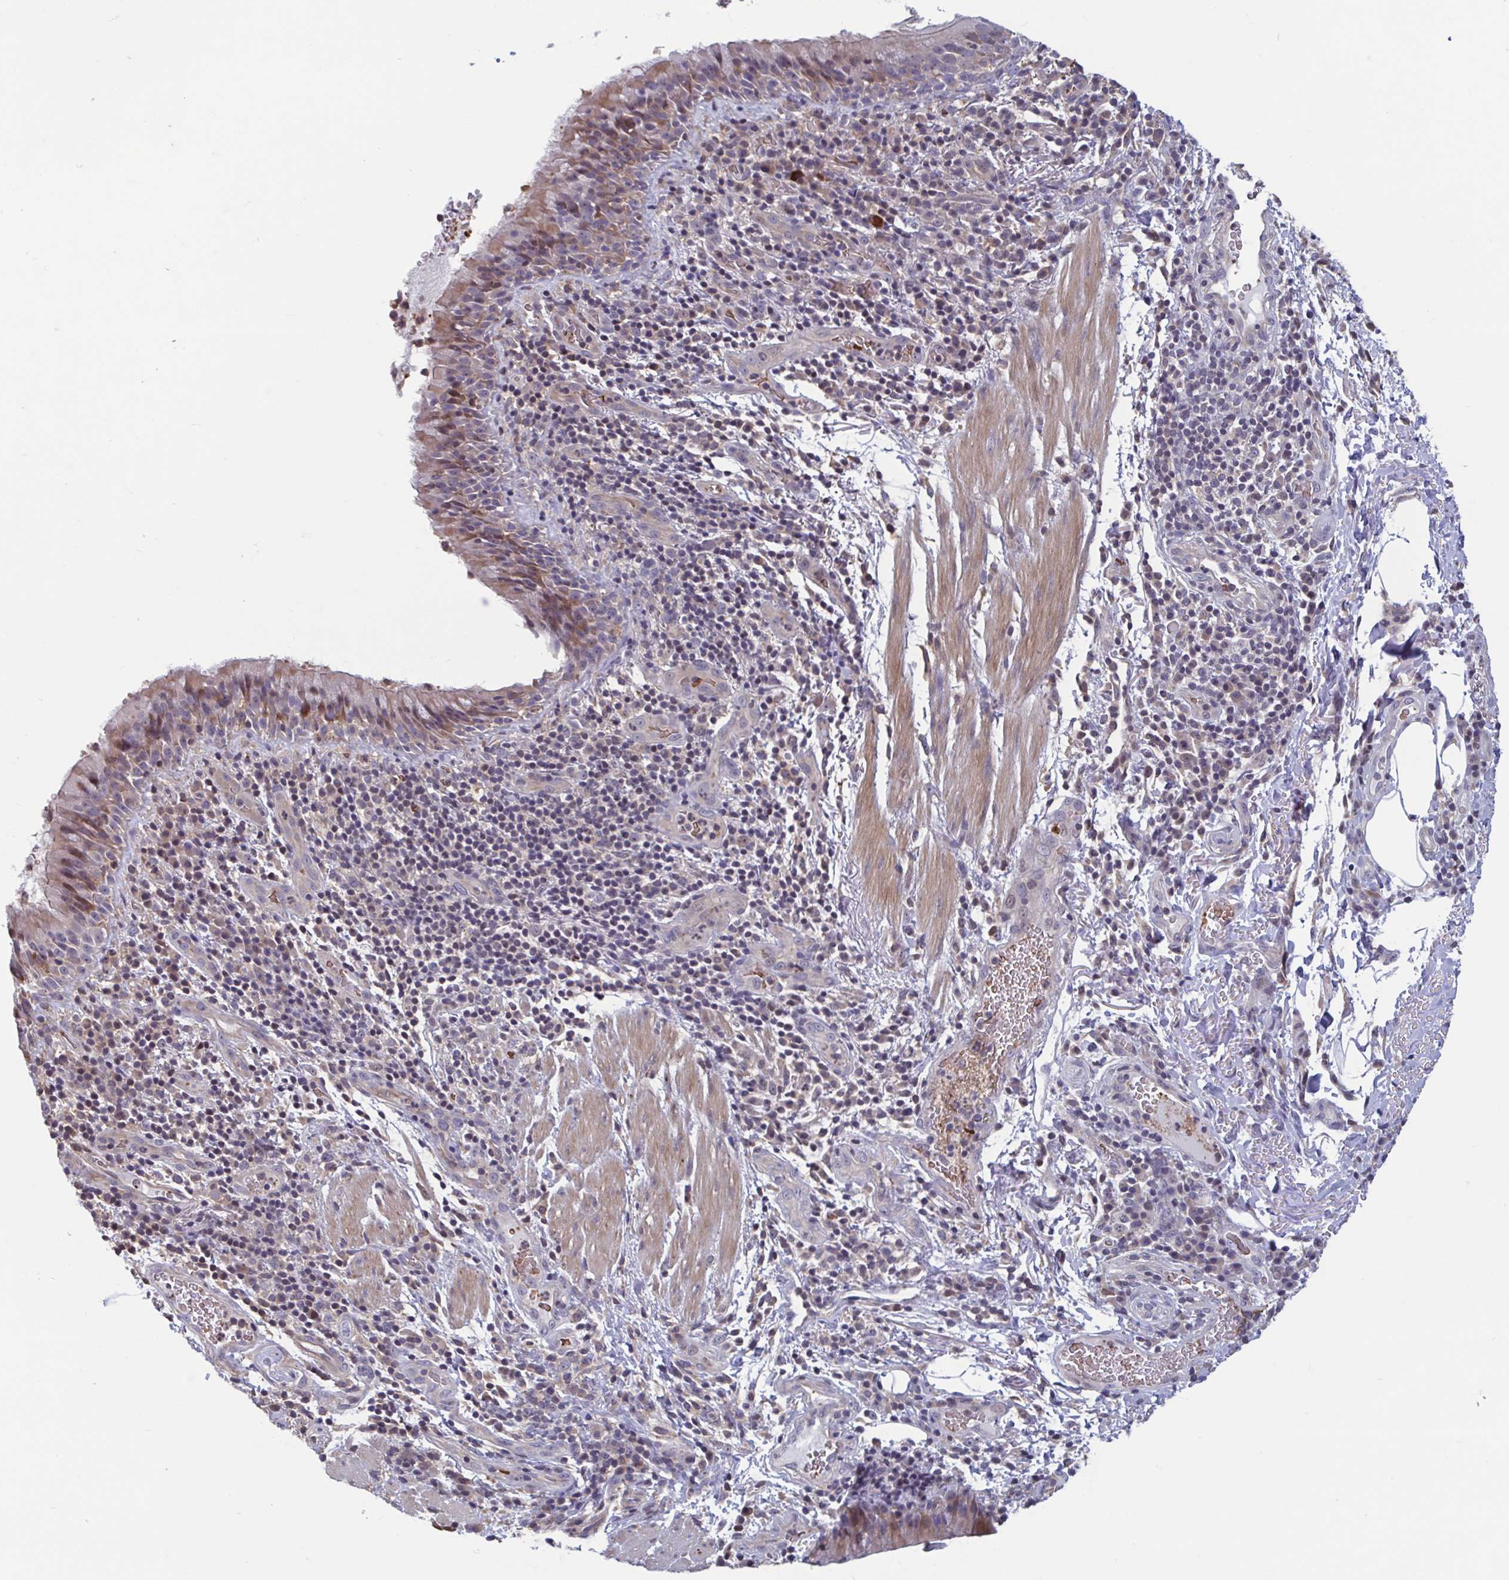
{"staining": {"intensity": "weak", "quantity": "25%-75%", "location": "cytoplasmic/membranous"}, "tissue": "bronchus", "cell_type": "Respiratory epithelial cells", "image_type": "normal", "snomed": [{"axis": "morphology", "description": "Normal tissue, NOS"}, {"axis": "topography", "description": "Lymph node"}, {"axis": "topography", "description": "Bronchus"}], "caption": "This is a micrograph of immunohistochemistry staining of normal bronchus, which shows weak positivity in the cytoplasmic/membranous of respiratory epithelial cells.", "gene": "LRRC38", "patient": {"sex": "male", "age": 56}}